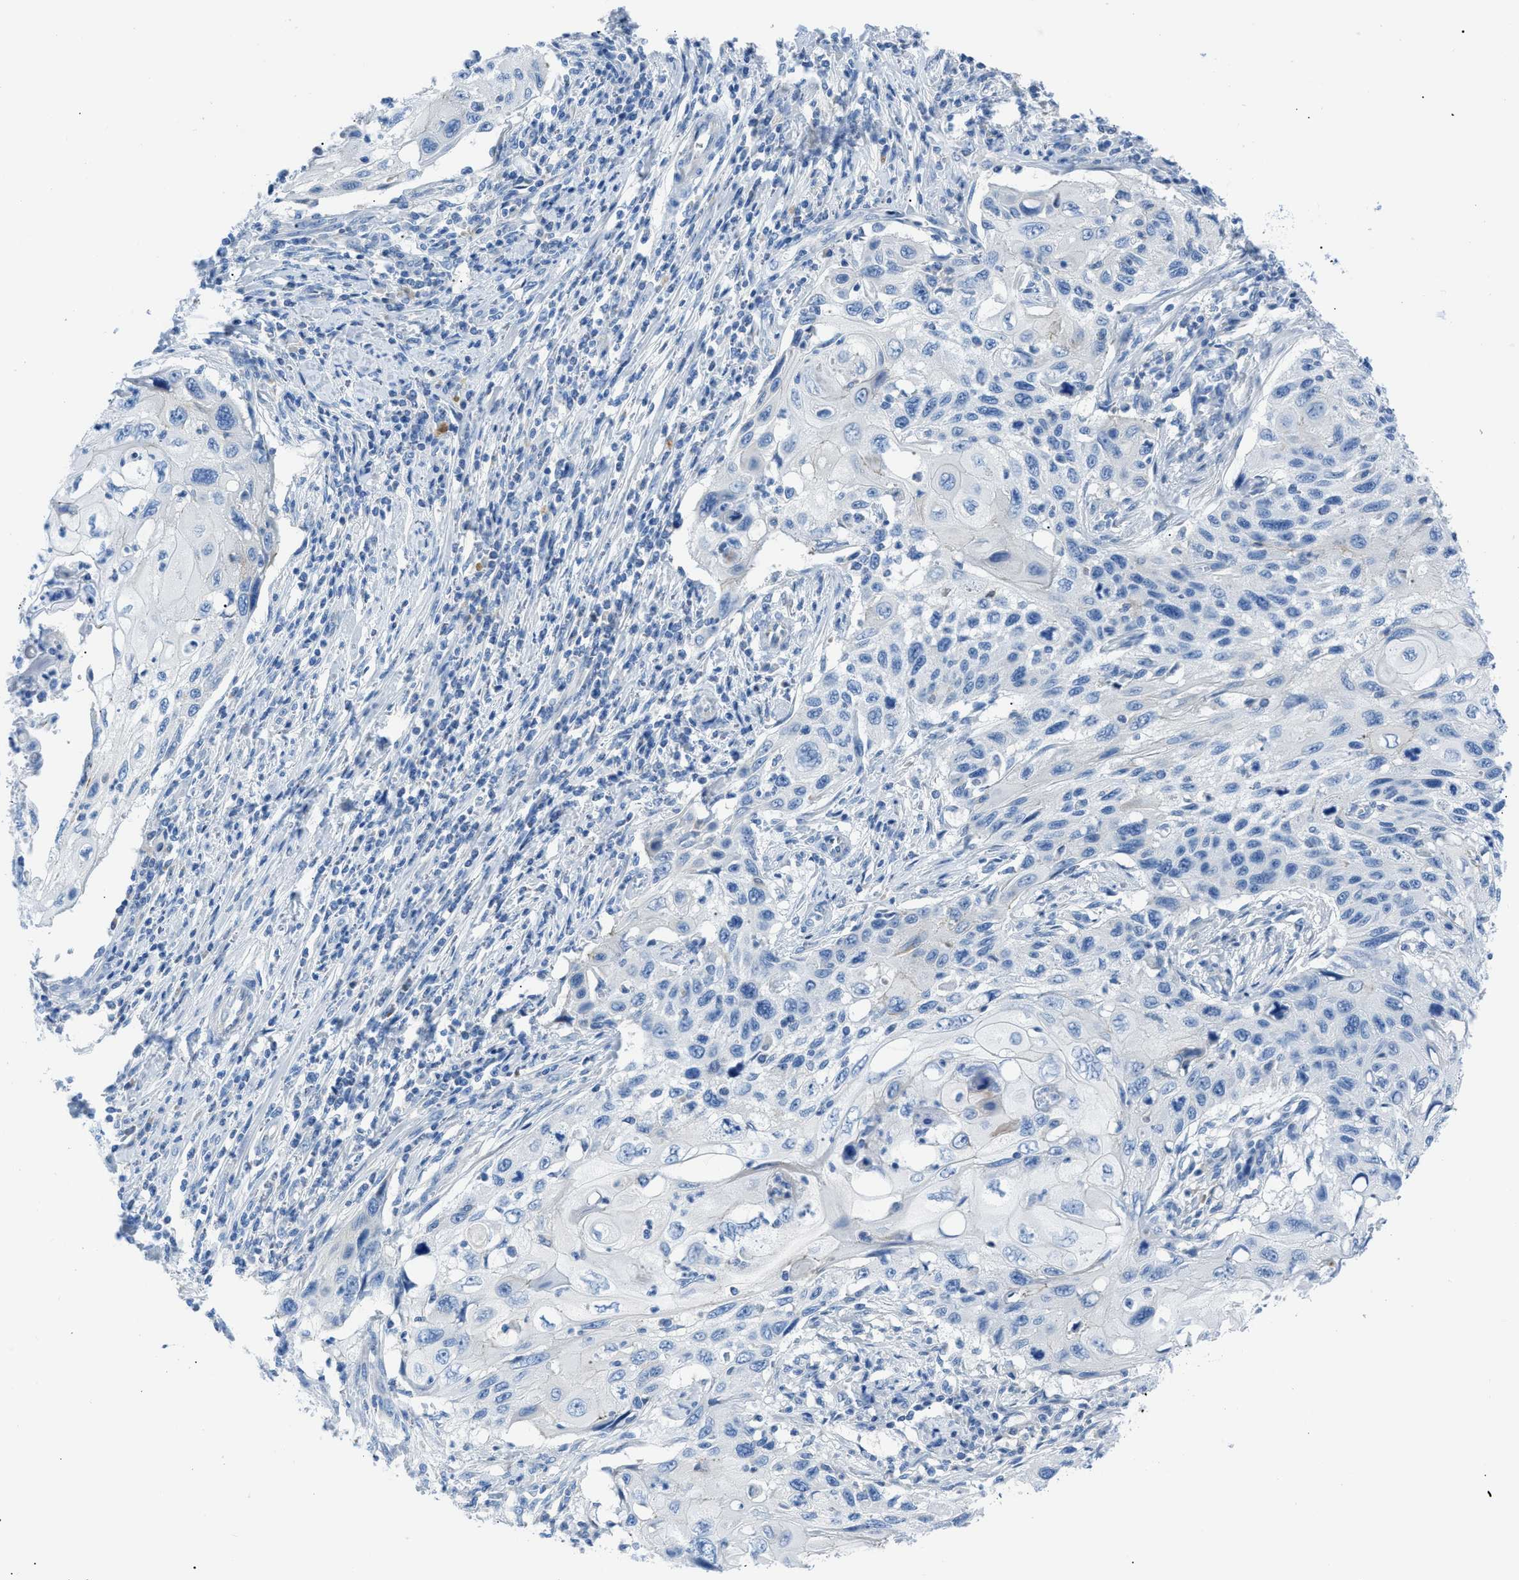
{"staining": {"intensity": "negative", "quantity": "none", "location": "none"}, "tissue": "cervical cancer", "cell_type": "Tumor cells", "image_type": "cancer", "snomed": [{"axis": "morphology", "description": "Squamous cell carcinoma, NOS"}, {"axis": "topography", "description": "Cervix"}], "caption": "Image shows no significant protein expression in tumor cells of cervical squamous cell carcinoma. (DAB IHC visualized using brightfield microscopy, high magnification).", "gene": "ZDHHC24", "patient": {"sex": "female", "age": 70}}